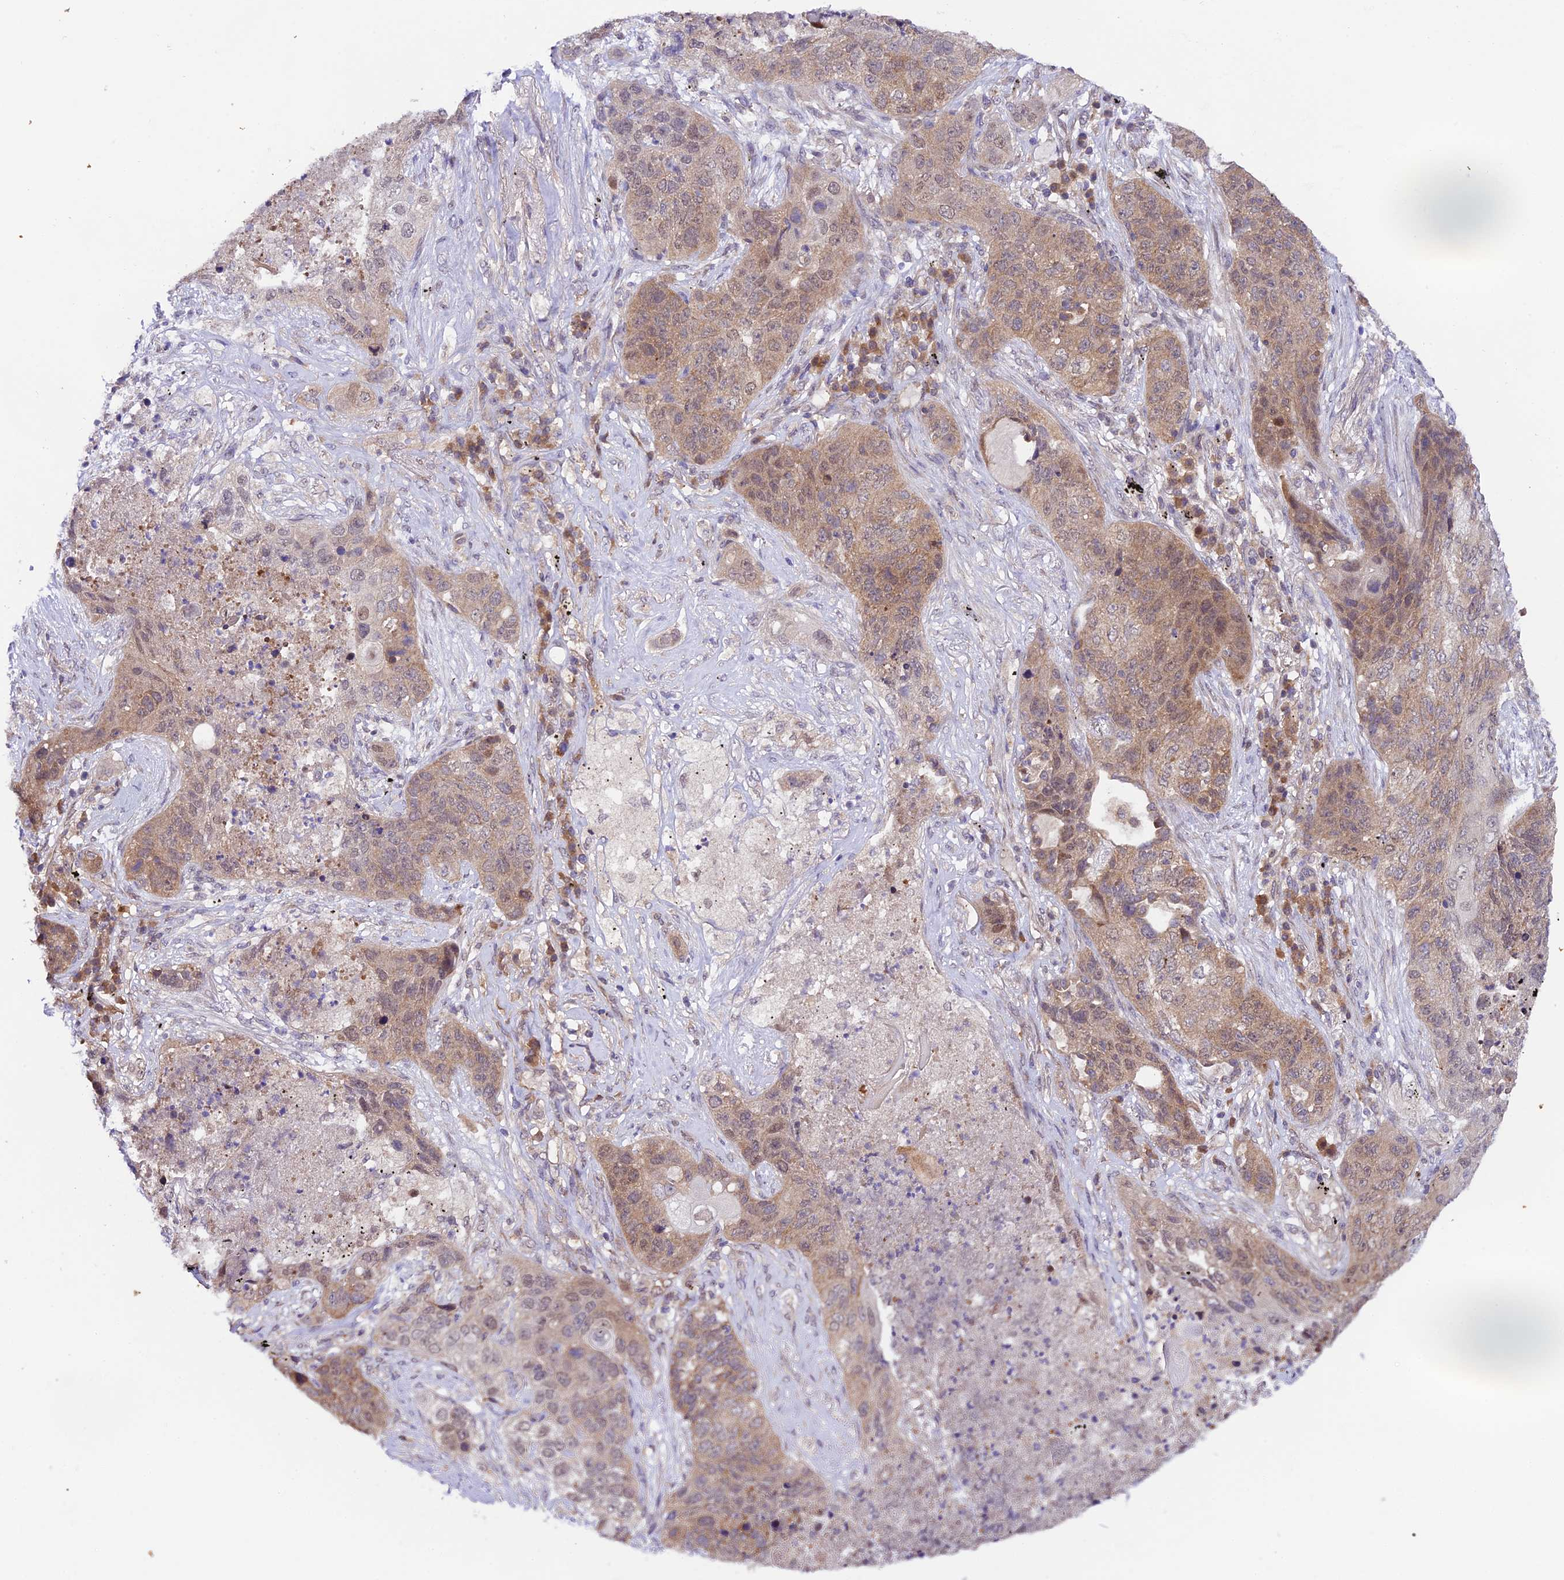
{"staining": {"intensity": "weak", "quantity": ">75%", "location": "cytoplasmic/membranous"}, "tissue": "lung cancer", "cell_type": "Tumor cells", "image_type": "cancer", "snomed": [{"axis": "morphology", "description": "Squamous cell carcinoma, NOS"}, {"axis": "topography", "description": "Lung"}], "caption": "A histopathology image of lung cancer (squamous cell carcinoma) stained for a protein shows weak cytoplasmic/membranous brown staining in tumor cells.", "gene": "TRIM40", "patient": {"sex": "female", "age": 63}}